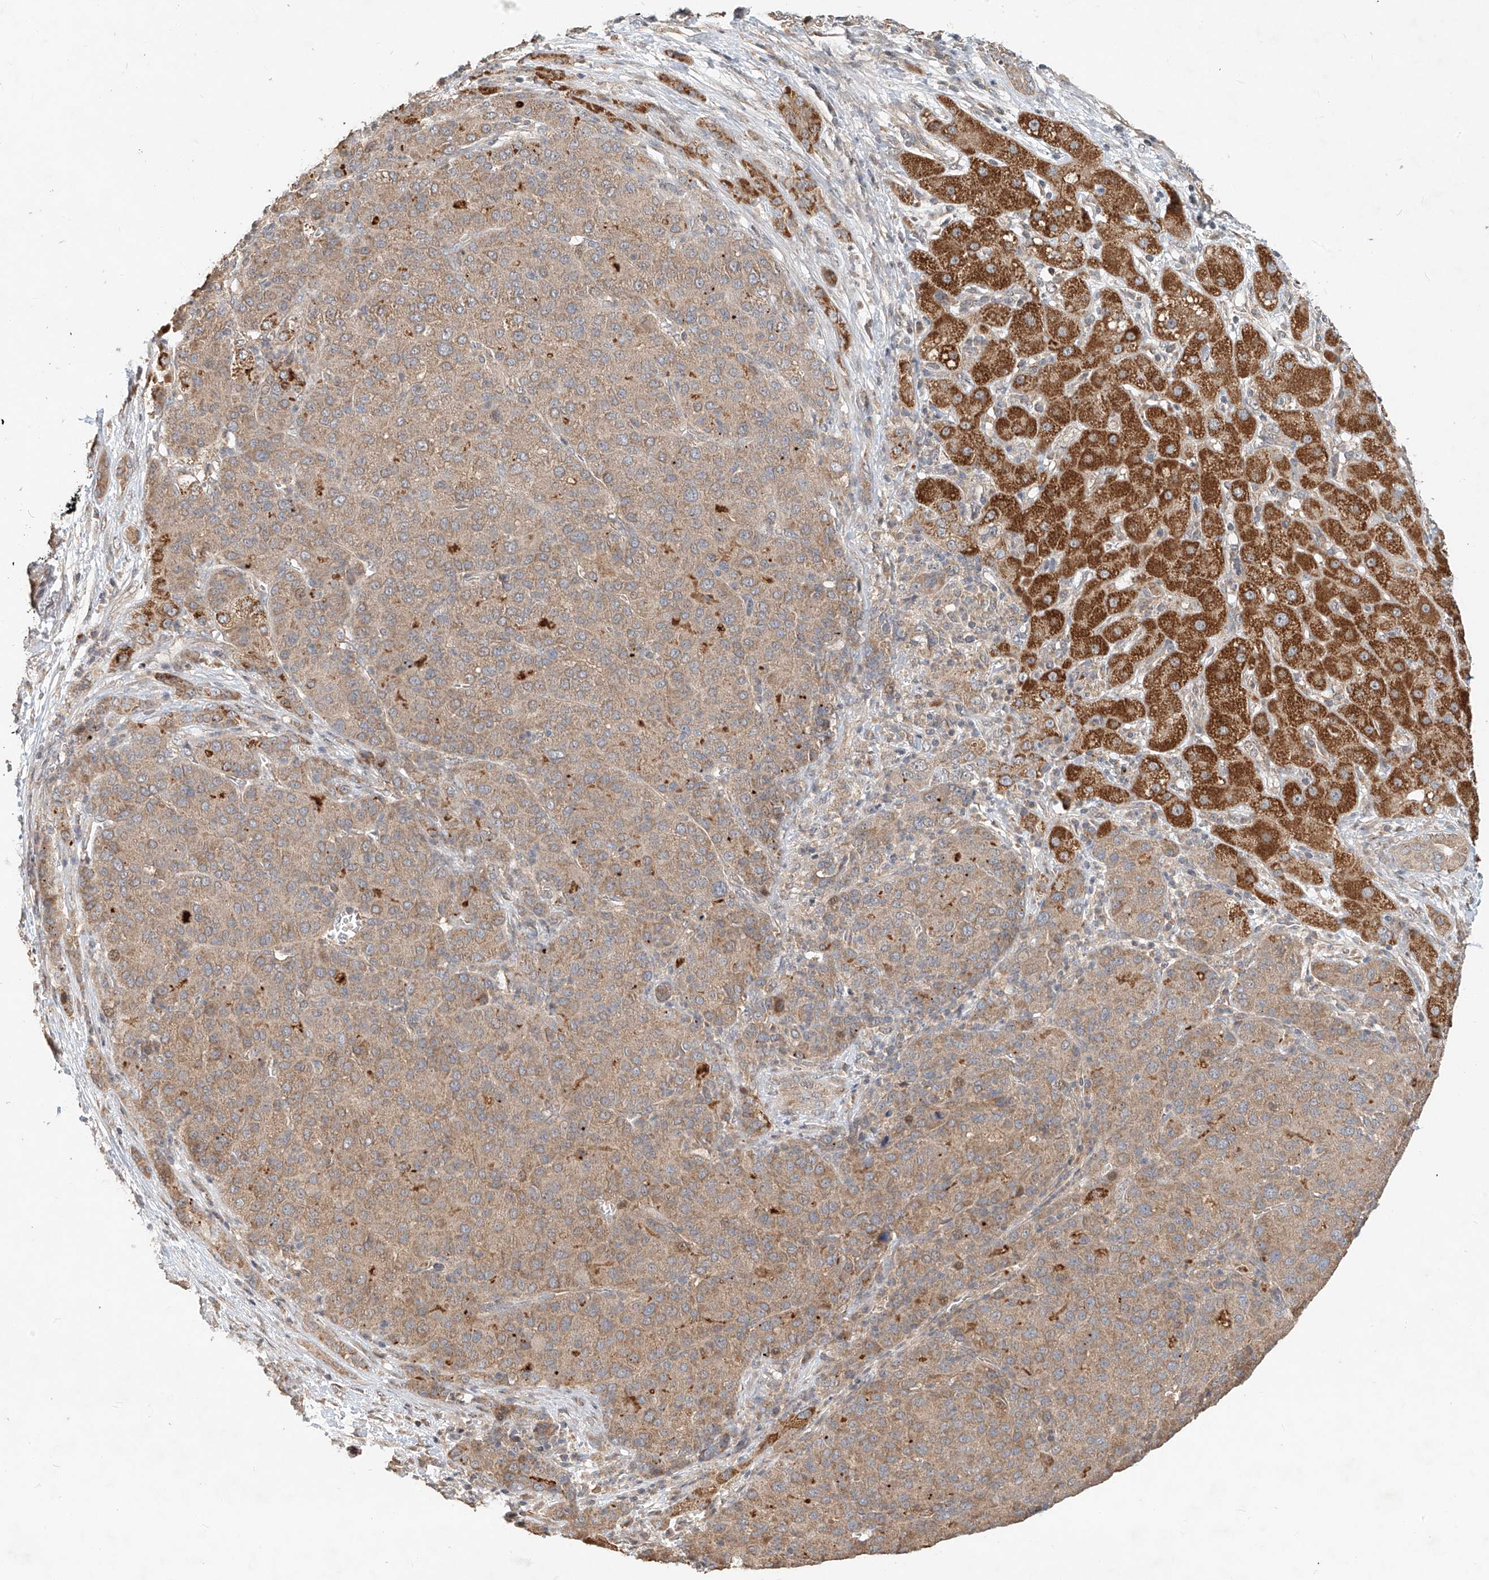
{"staining": {"intensity": "weak", "quantity": "25%-75%", "location": "cytoplasmic/membranous"}, "tissue": "liver cancer", "cell_type": "Tumor cells", "image_type": "cancer", "snomed": [{"axis": "morphology", "description": "Carcinoma, Hepatocellular, NOS"}, {"axis": "topography", "description": "Liver"}], "caption": "This micrograph exhibits immunohistochemistry (IHC) staining of human liver cancer, with low weak cytoplasmic/membranous expression in about 25%-75% of tumor cells.", "gene": "TMEM61", "patient": {"sex": "male", "age": 65}}